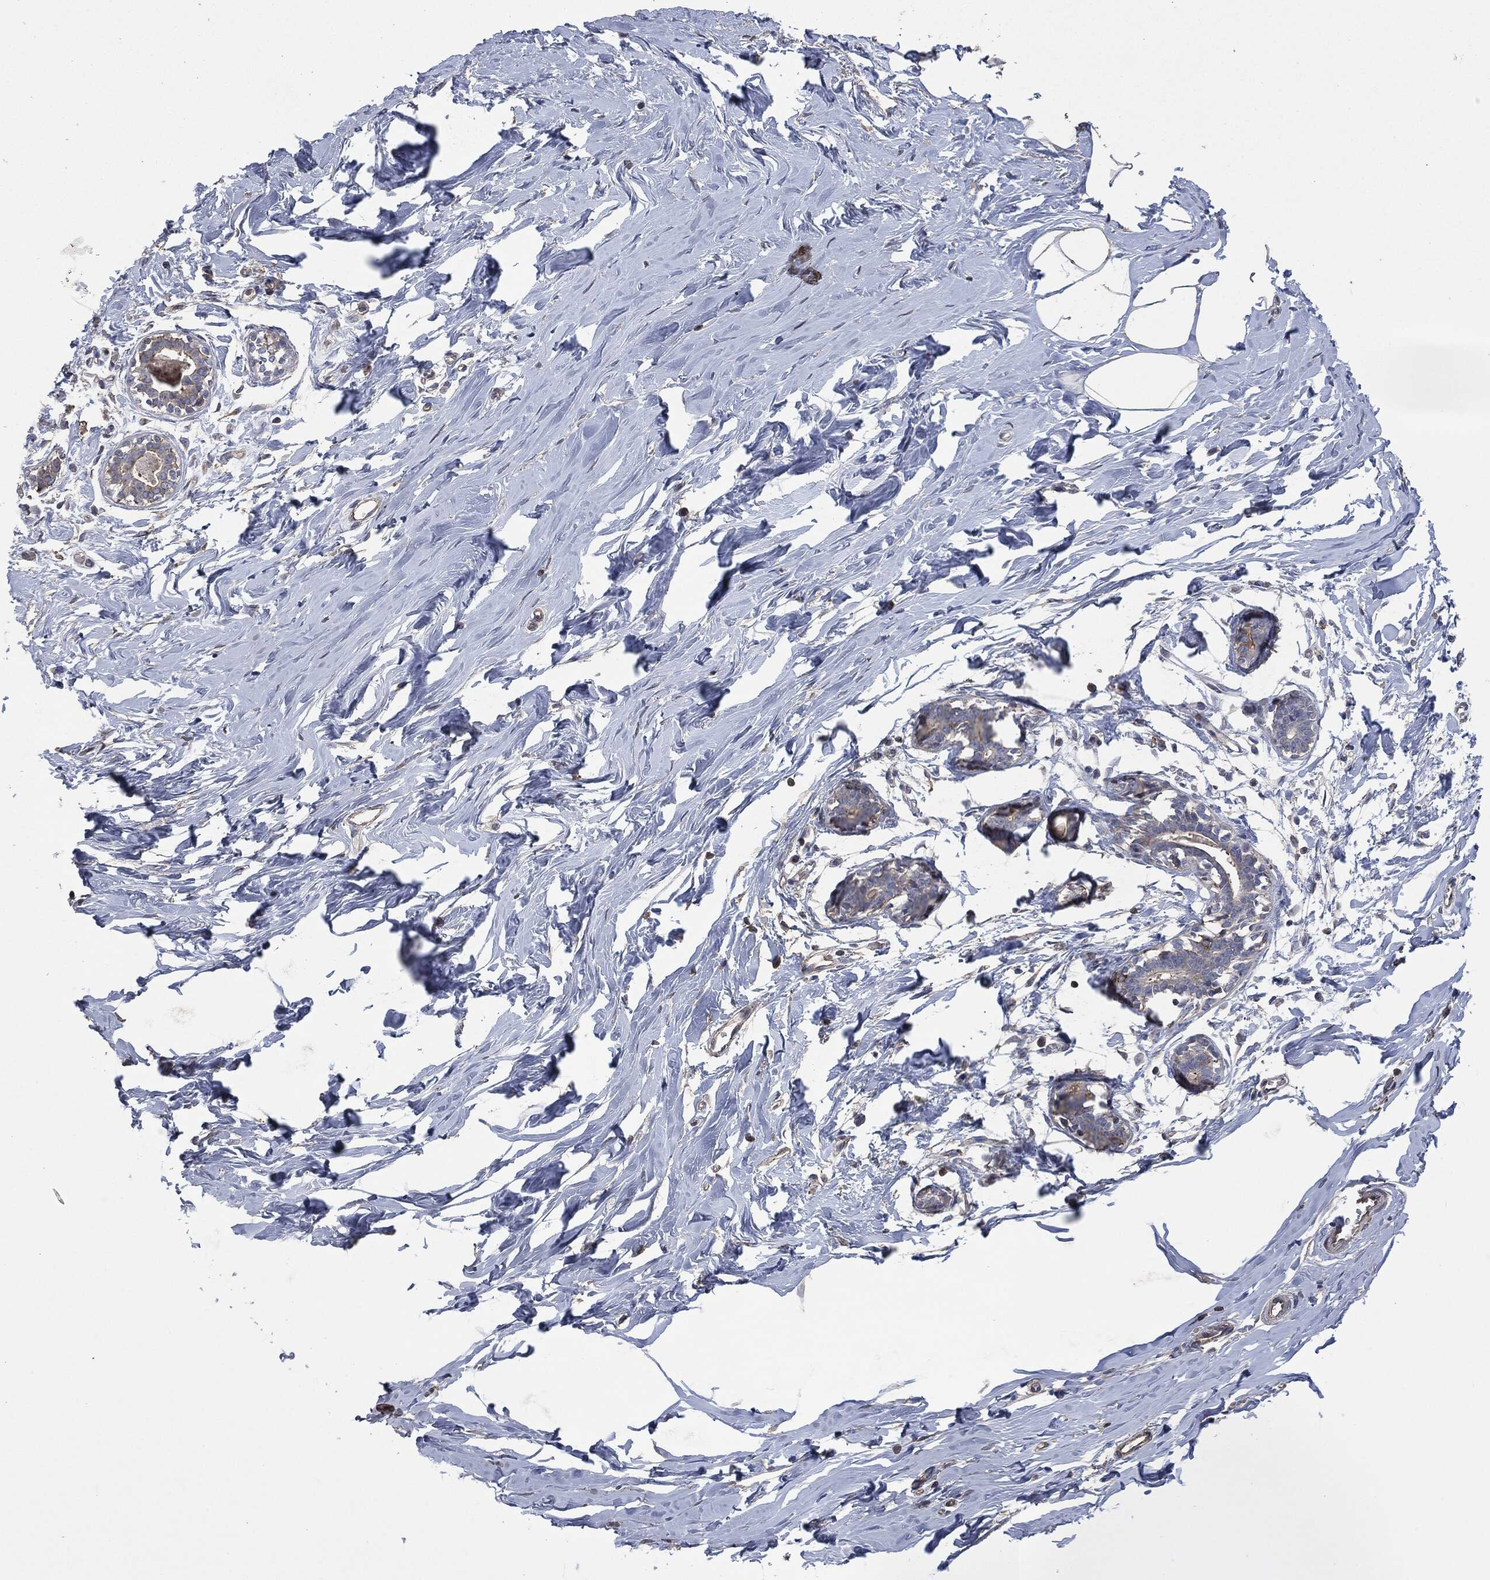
{"staining": {"intensity": "negative", "quantity": "none", "location": "none"}, "tissue": "breast", "cell_type": "Adipocytes", "image_type": "normal", "snomed": [{"axis": "morphology", "description": "Normal tissue, NOS"}, {"axis": "morphology", "description": "Lobular carcinoma, in situ"}, {"axis": "topography", "description": "Breast"}], "caption": "Image shows no protein staining in adipocytes of benign breast. (DAB IHC visualized using brightfield microscopy, high magnification).", "gene": "MSLN", "patient": {"sex": "female", "age": 35}}